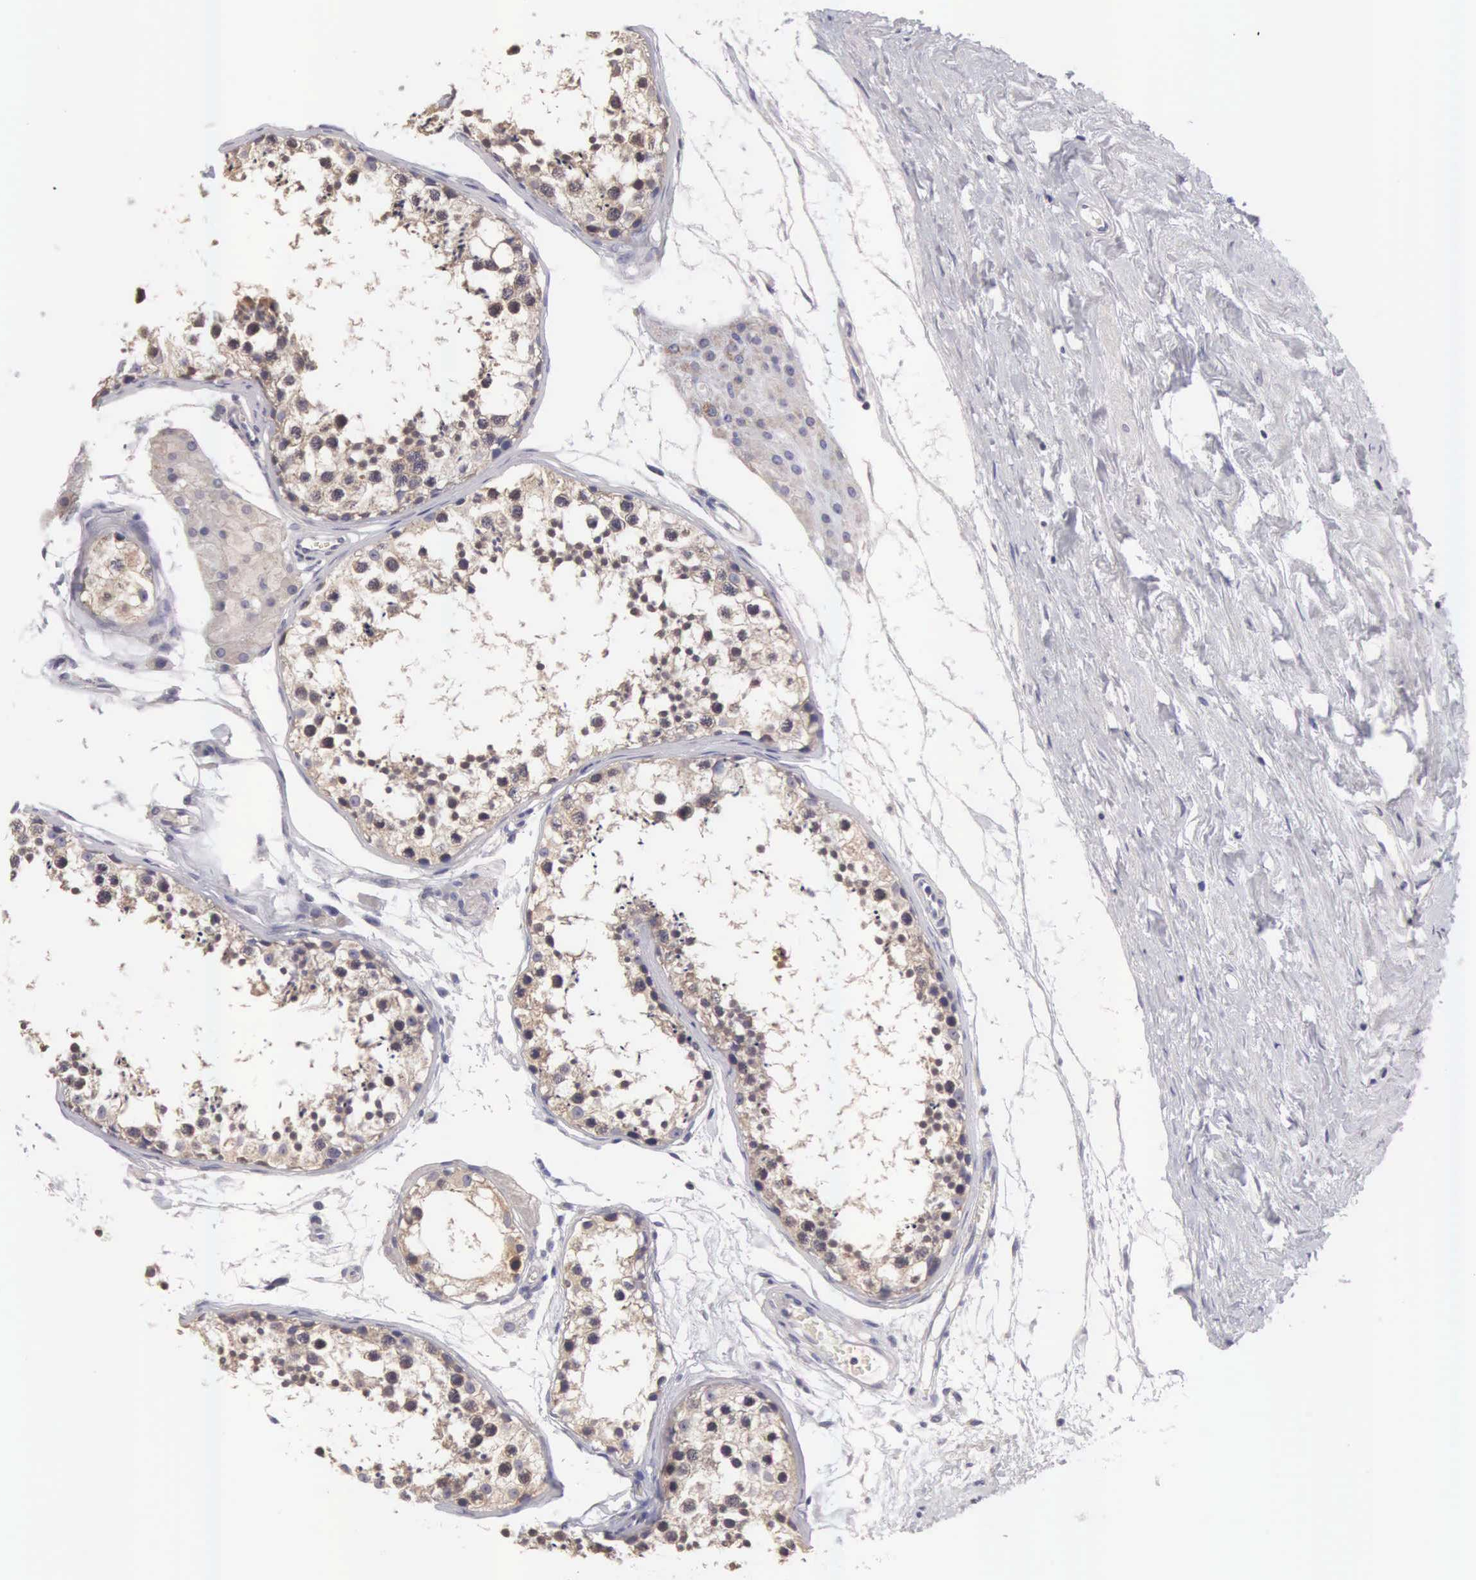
{"staining": {"intensity": "moderate", "quantity": ">75%", "location": "cytoplasmic/membranous"}, "tissue": "testis", "cell_type": "Cells in seminiferous ducts", "image_type": "normal", "snomed": [{"axis": "morphology", "description": "Normal tissue, NOS"}, {"axis": "topography", "description": "Testis"}], "caption": "Immunohistochemical staining of unremarkable human testis displays moderate cytoplasmic/membranous protein expression in about >75% of cells in seminiferous ducts. The staining is performed using DAB (3,3'-diaminobenzidine) brown chromogen to label protein expression. The nuclei are counter-stained blue using hematoxylin.", "gene": "TXLNG", "patient": {"sex": "male", "age": 57}}